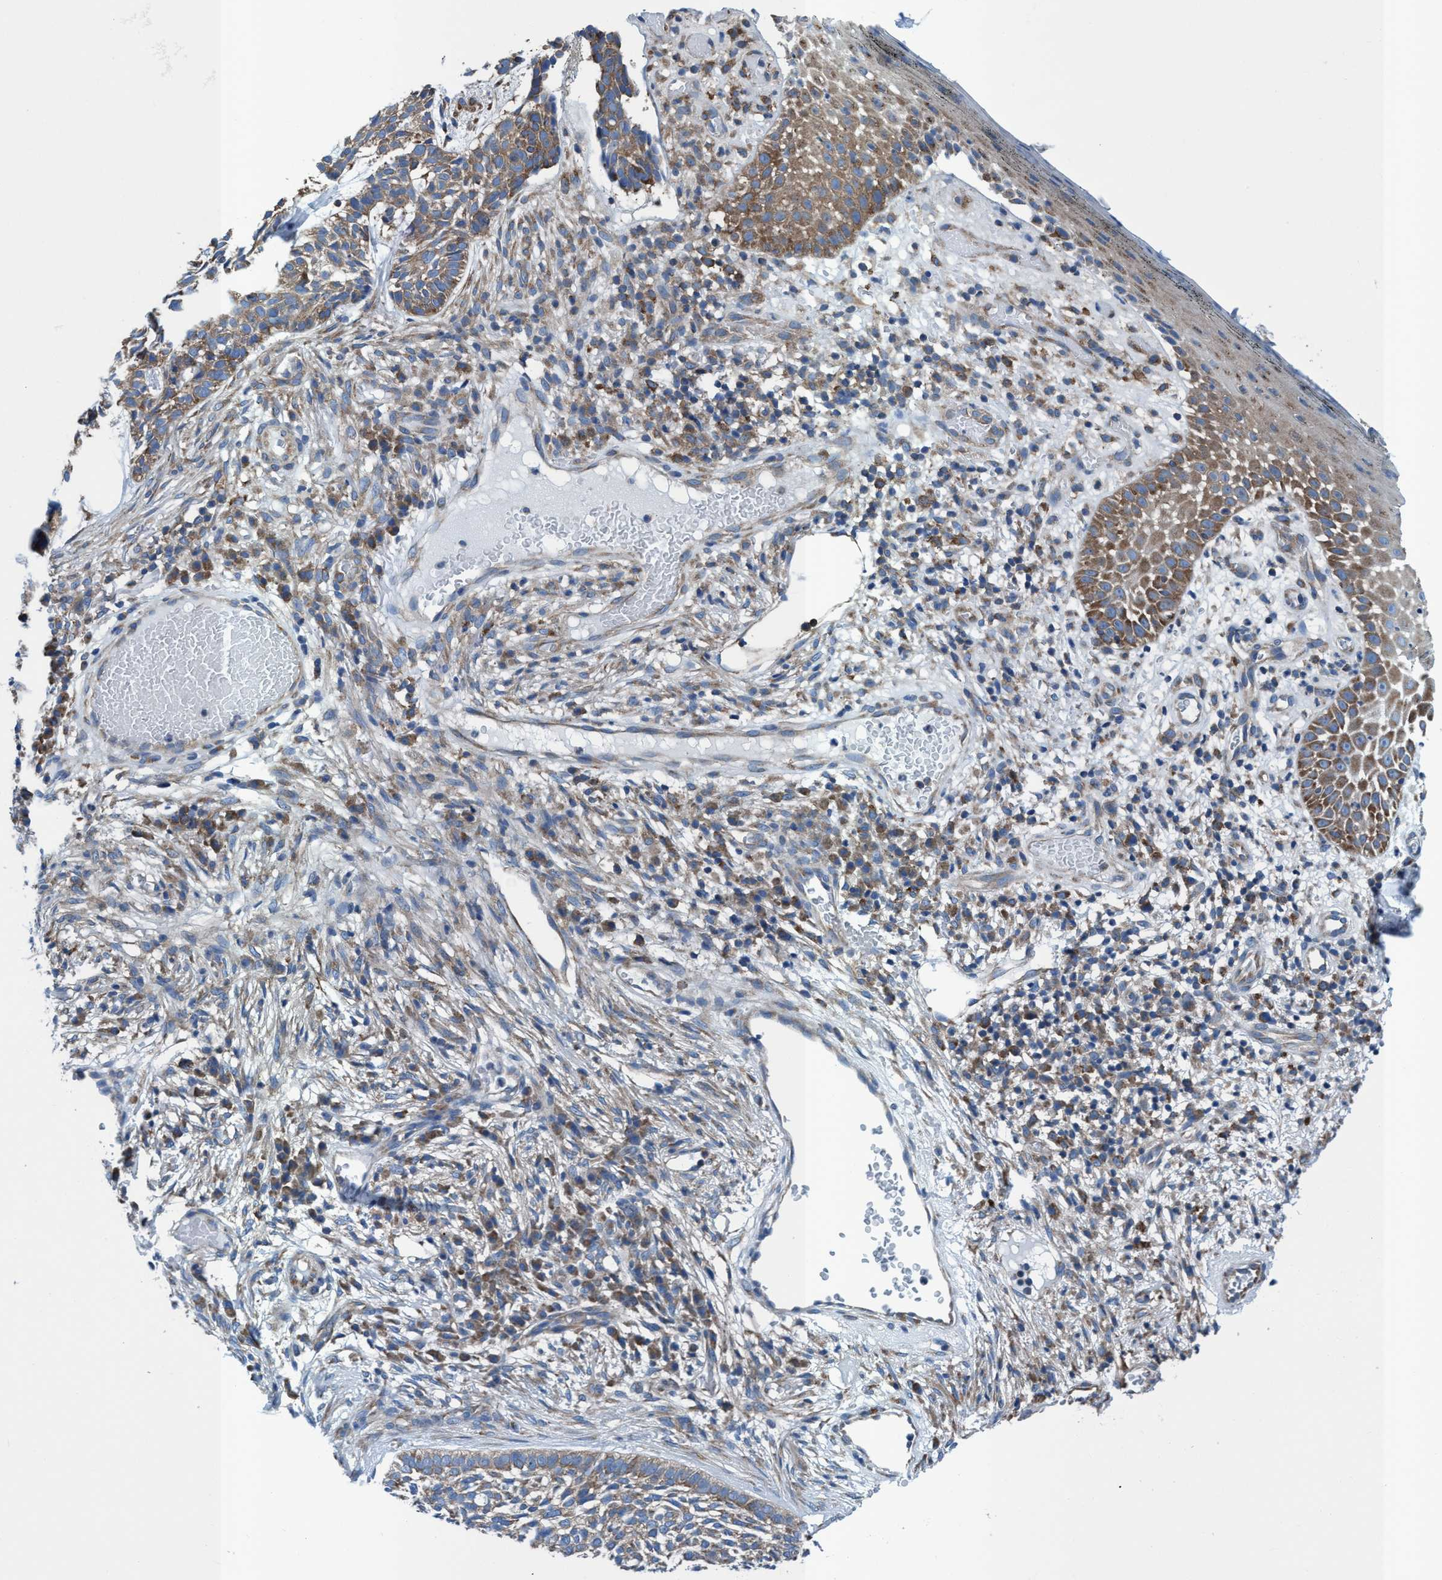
{"staining": {"intensity": "weak", "quantity": "<25%", "location": "cytoplasmic/membranous"}, "tissue": "skin cancer", "cell_type": "Tumor cells", "image_type": "cancer", "snomed": [{"axis": "morphology", "description": "Basal cell carcinoma"}, {"axis": "topography", "description": "Skin"}], "caption": "An immunohistochemistry (IHC) histopathology image of basal cell carcinoma (skin) is shown. There is no staining in tumor cells of basal cell carcinoma (skin). The staining was performed using DAB (3,3'-diaminobenzidine) to visualize the protein expression in brown, while the nuclei were stained in blue with hematoxylin (Magnification: 20x).", "gene": "NMT1", "patient": {"sex": "female", "age": 64}}